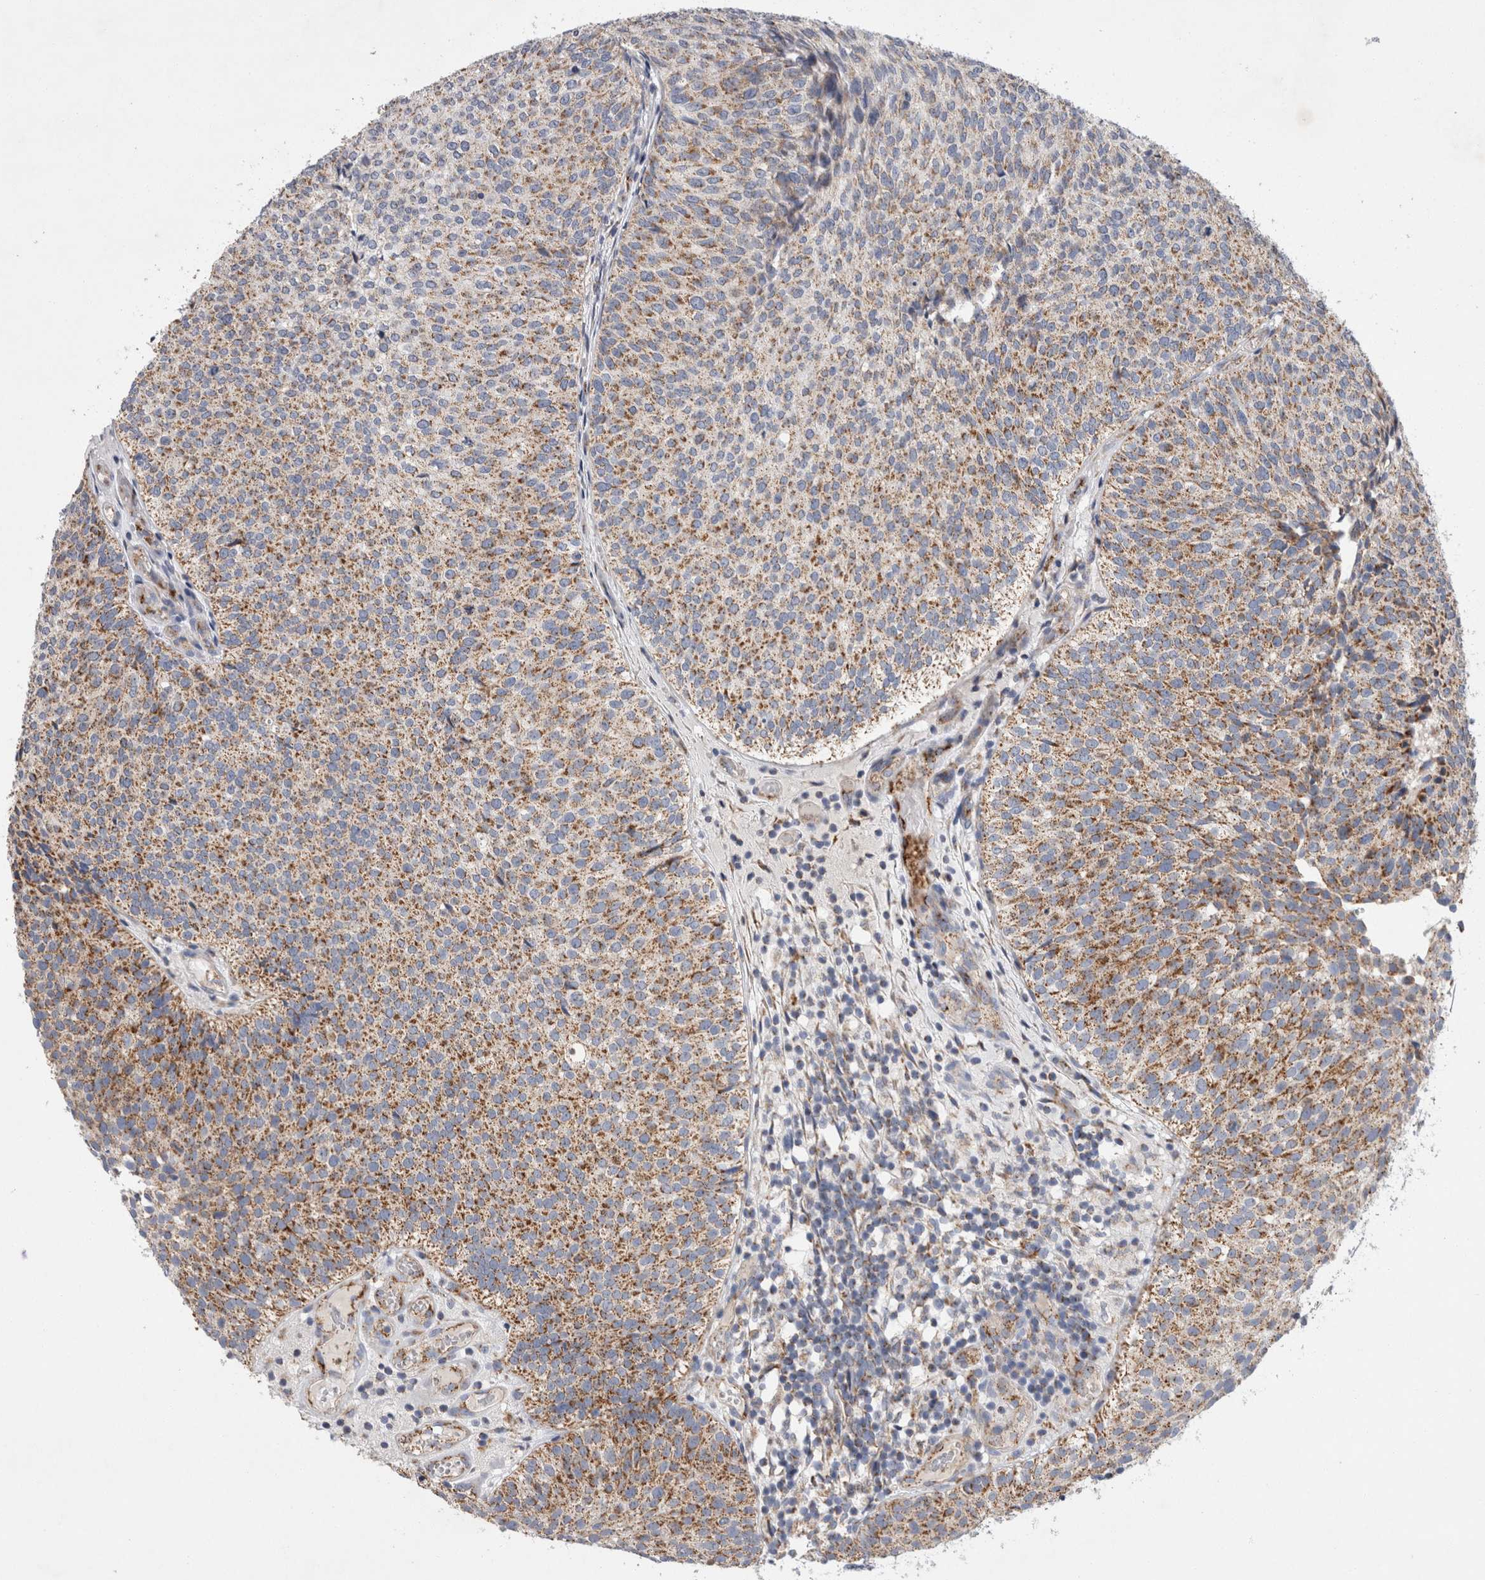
{"staining": {"intensity": "moderate", "quantity": ">75%", "location": "cytoplasmic/membranous"}, "tissue": "urothelial cancer", "cell_type": "Tumor cells", "image_type": "cancer", "snomed": [{"axis": "morphology", "description": "Urothelial carcinoma, Low grade"}, {"axis": "topography", "description": "Urinary bladder"}], "caption": "High-power microscopy captured an immunohistochemistry image of urothelial cancer, revealing moderate cytoplasmic/membranous positivity in about >75% of tumor cells. (Brightfield microscopy of DAB IHC at high magnification).", "gene": "IARS2", "patient": {"sex": "male", "age": 86}}